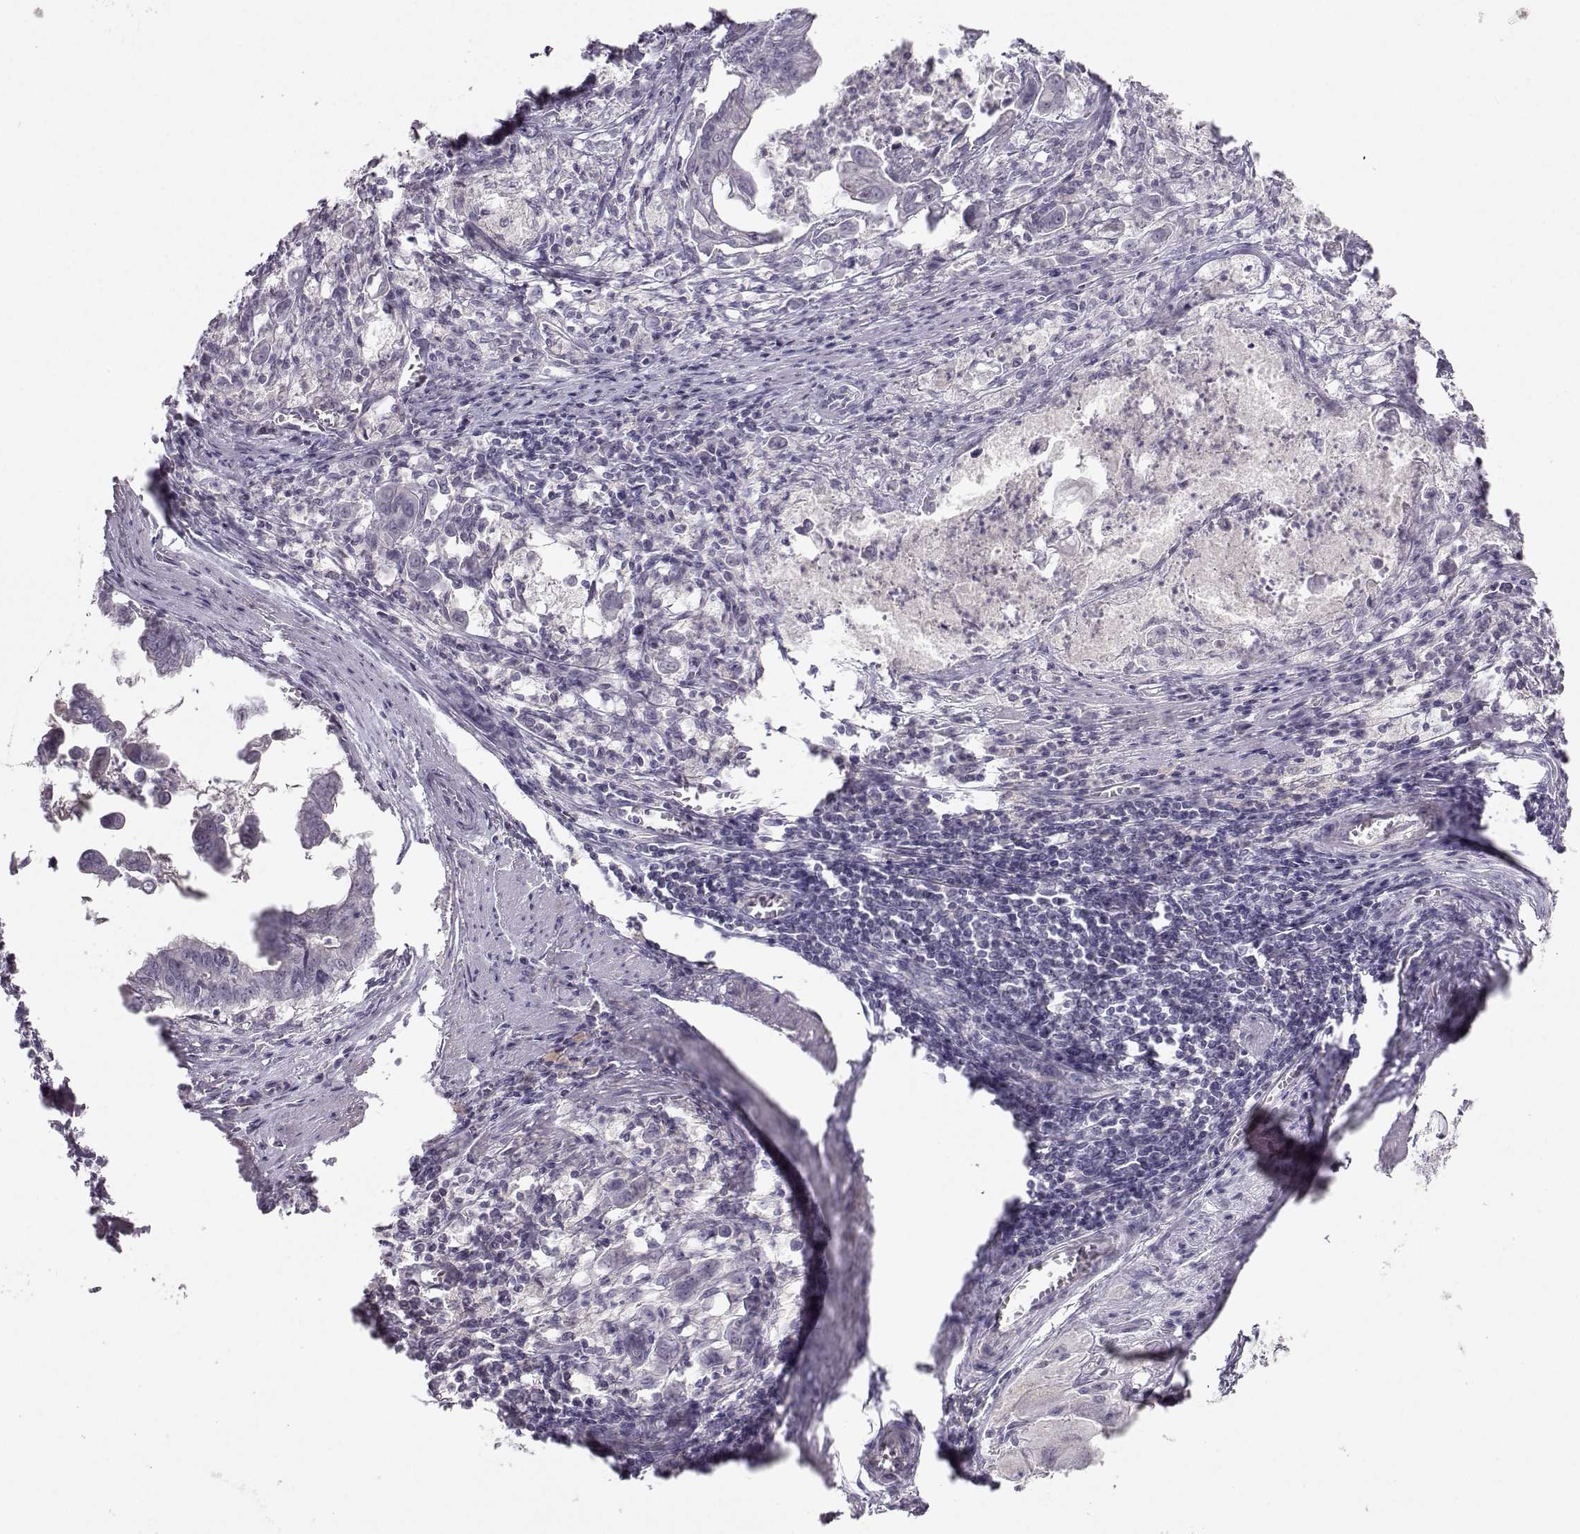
{"staining": {"intensity": "negative", "quantity": "none", "location": "none"}, "tissue": "stomach cancer", "cell_type": "Tumor cells", "image_type": "cancer", "snomed": [{"axis": "morphology", "description": "Adenocarcinoma, NOS"}, {"axis": "topography", "description": "Stomach, upper"}], "caption": "A histopathology image of stomach cancer (adenocarcinoma) stained for a protein shows no brown staining in tumor cells.", "gene": "MROH7", "patient": {"sex": "male", "age": 80}}